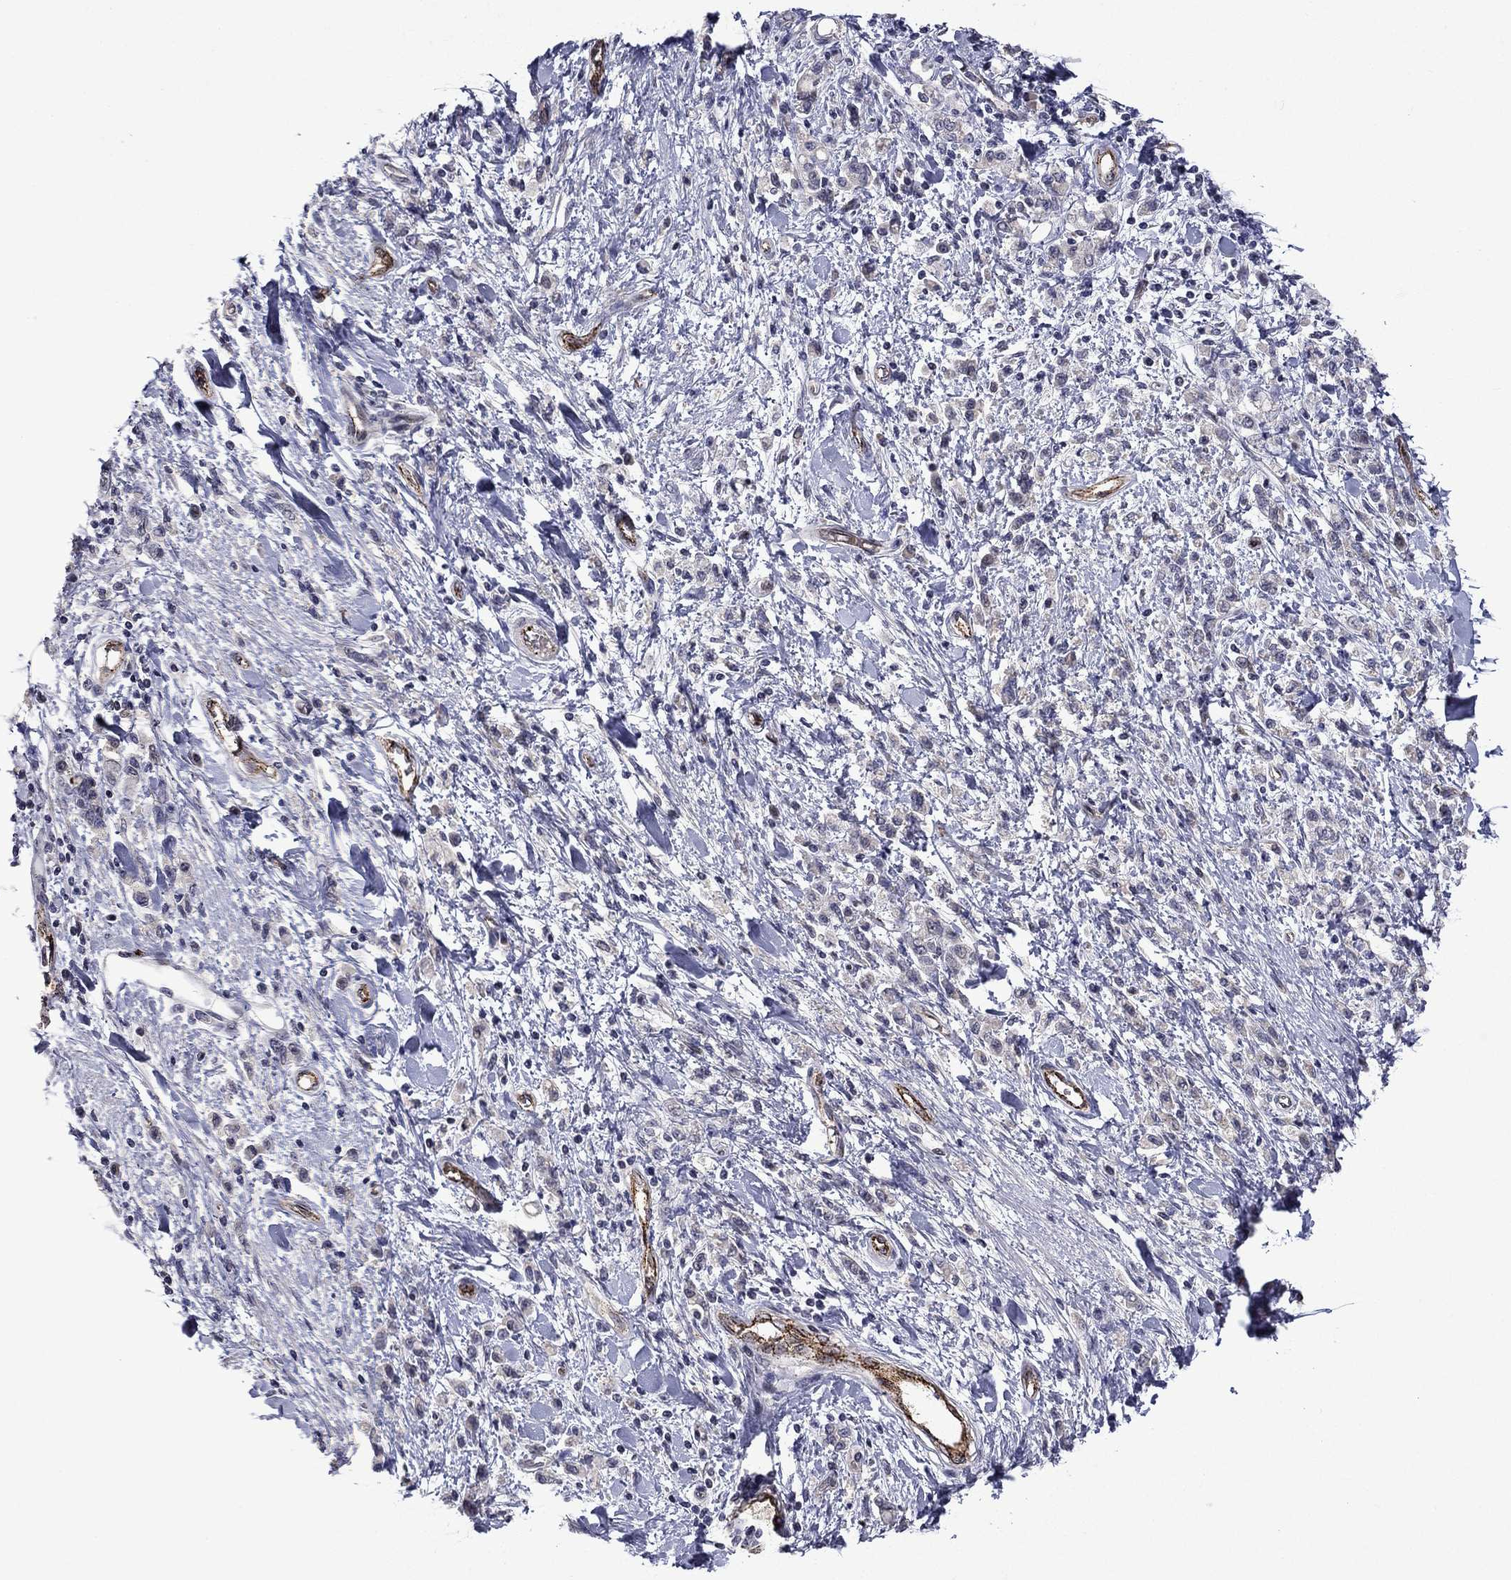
{"staining": {"intensity": "negative", "quantity": "none", "location": "none"}, "tissue": "stomach cancer", "cell_type": "Tumor cells", "image_type": "cancer", "snomed": [{"axis": "morphology", "description": "Adenocarcinoma, NOS"}, {"axis": "topography", "description": "Stomach"}], "caption": "Immunohistochemistry photomicrograph of human stomach cancer stained for a protein (brown), which shows no expression in tumor cells.", "gene": "SLITRK1", "patient": {"sex": "male", "age": 77}}